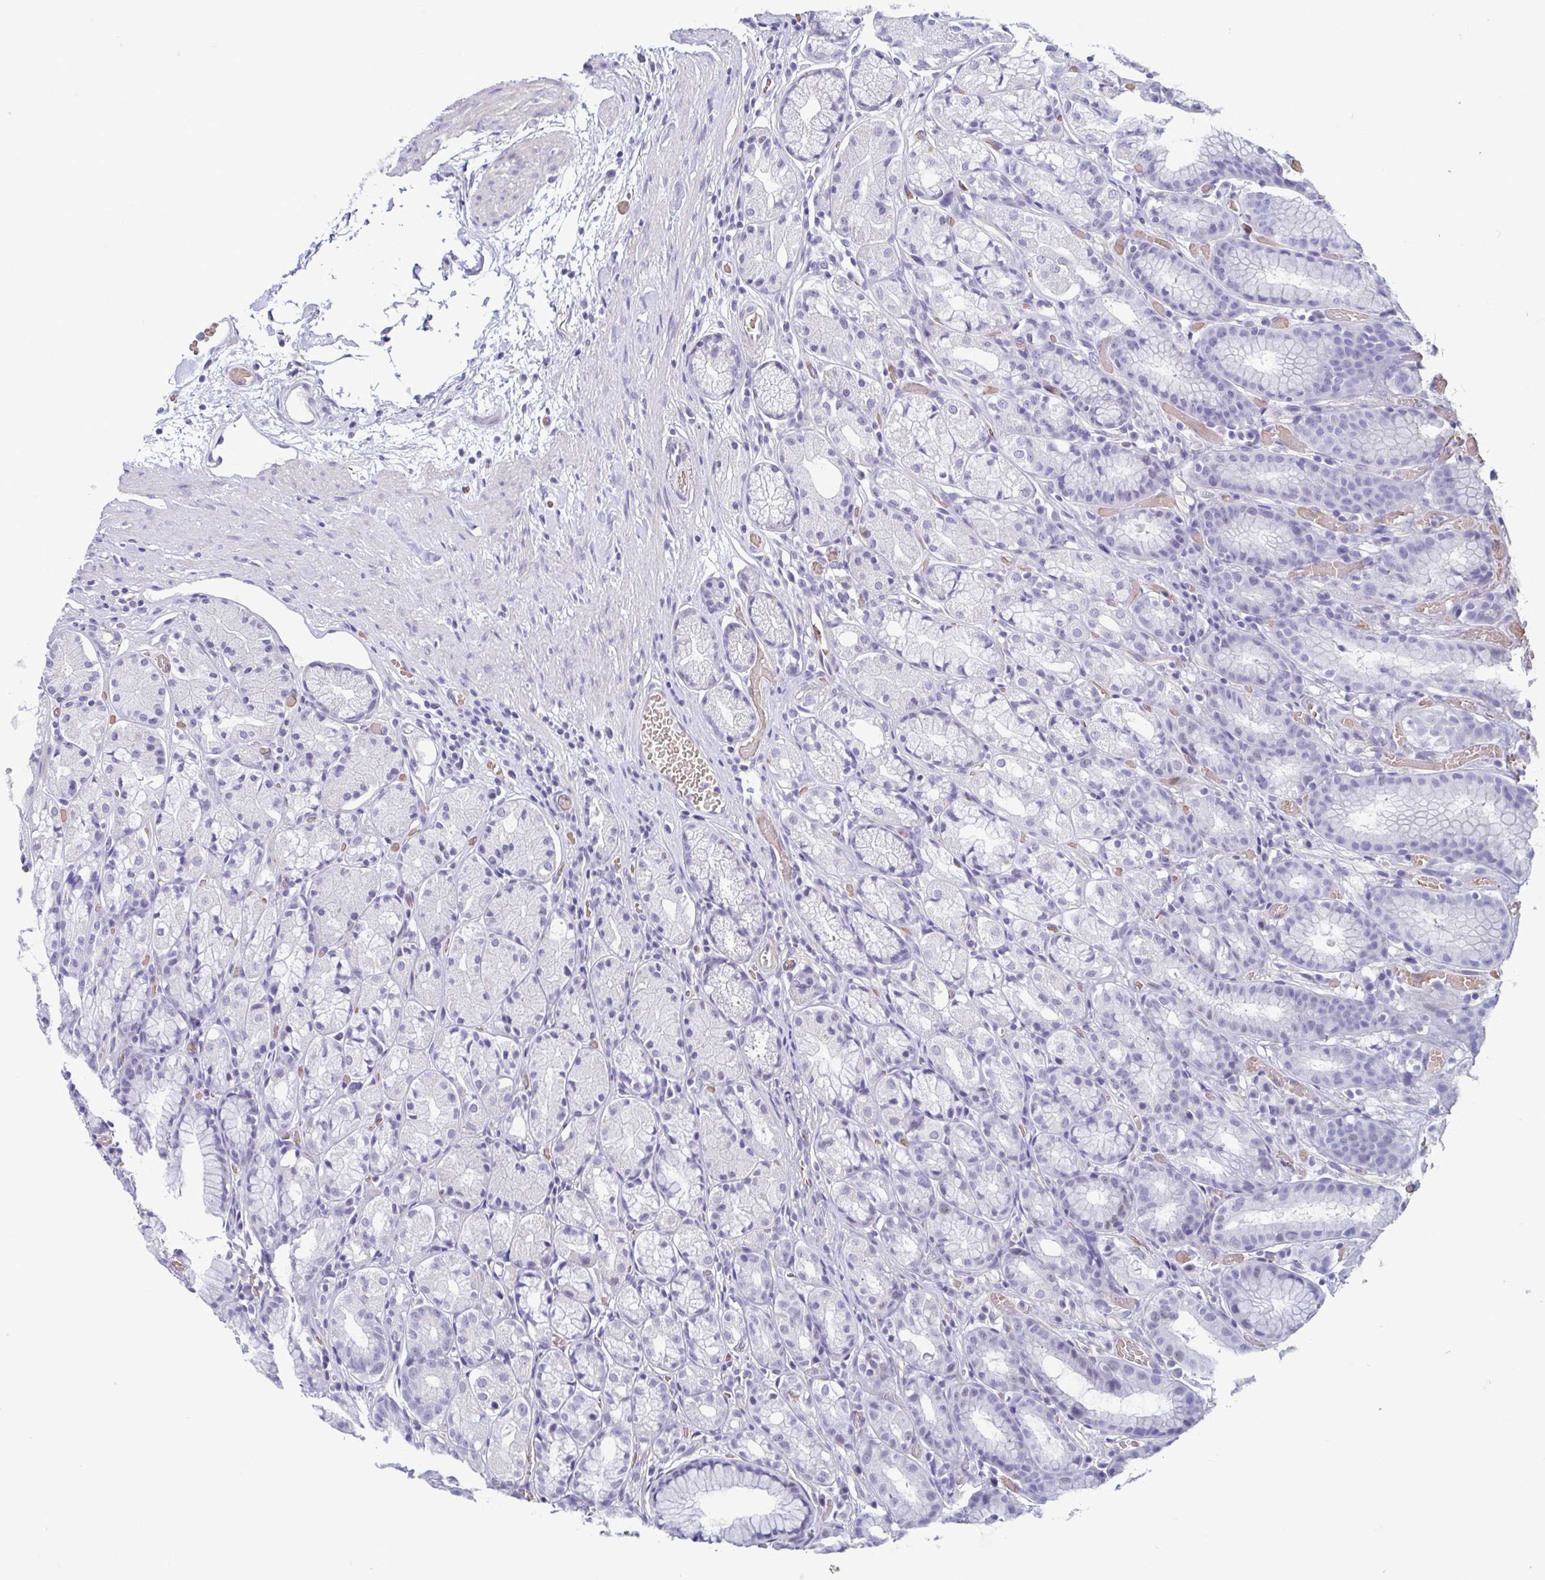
{"staining": {"intensity": "negative", "quantity": "none", "location": "none"}, "tissue": "stomach", "cell_type": "Glandular cells", "image_type": "normal", "snomed": [{"axis": "morphology", "description": "Normal tissue, NOS"}, {"axis": "topography", "description": "Stomach"}], "caption": "This histopathology image is of normal stomach stained with IHC to label a protein in brown with the nuclei are counter-stained blue. There is no expression in glandular cells.", "gene": "MORC4", "patient": {"sex": "male", "age": 70}}